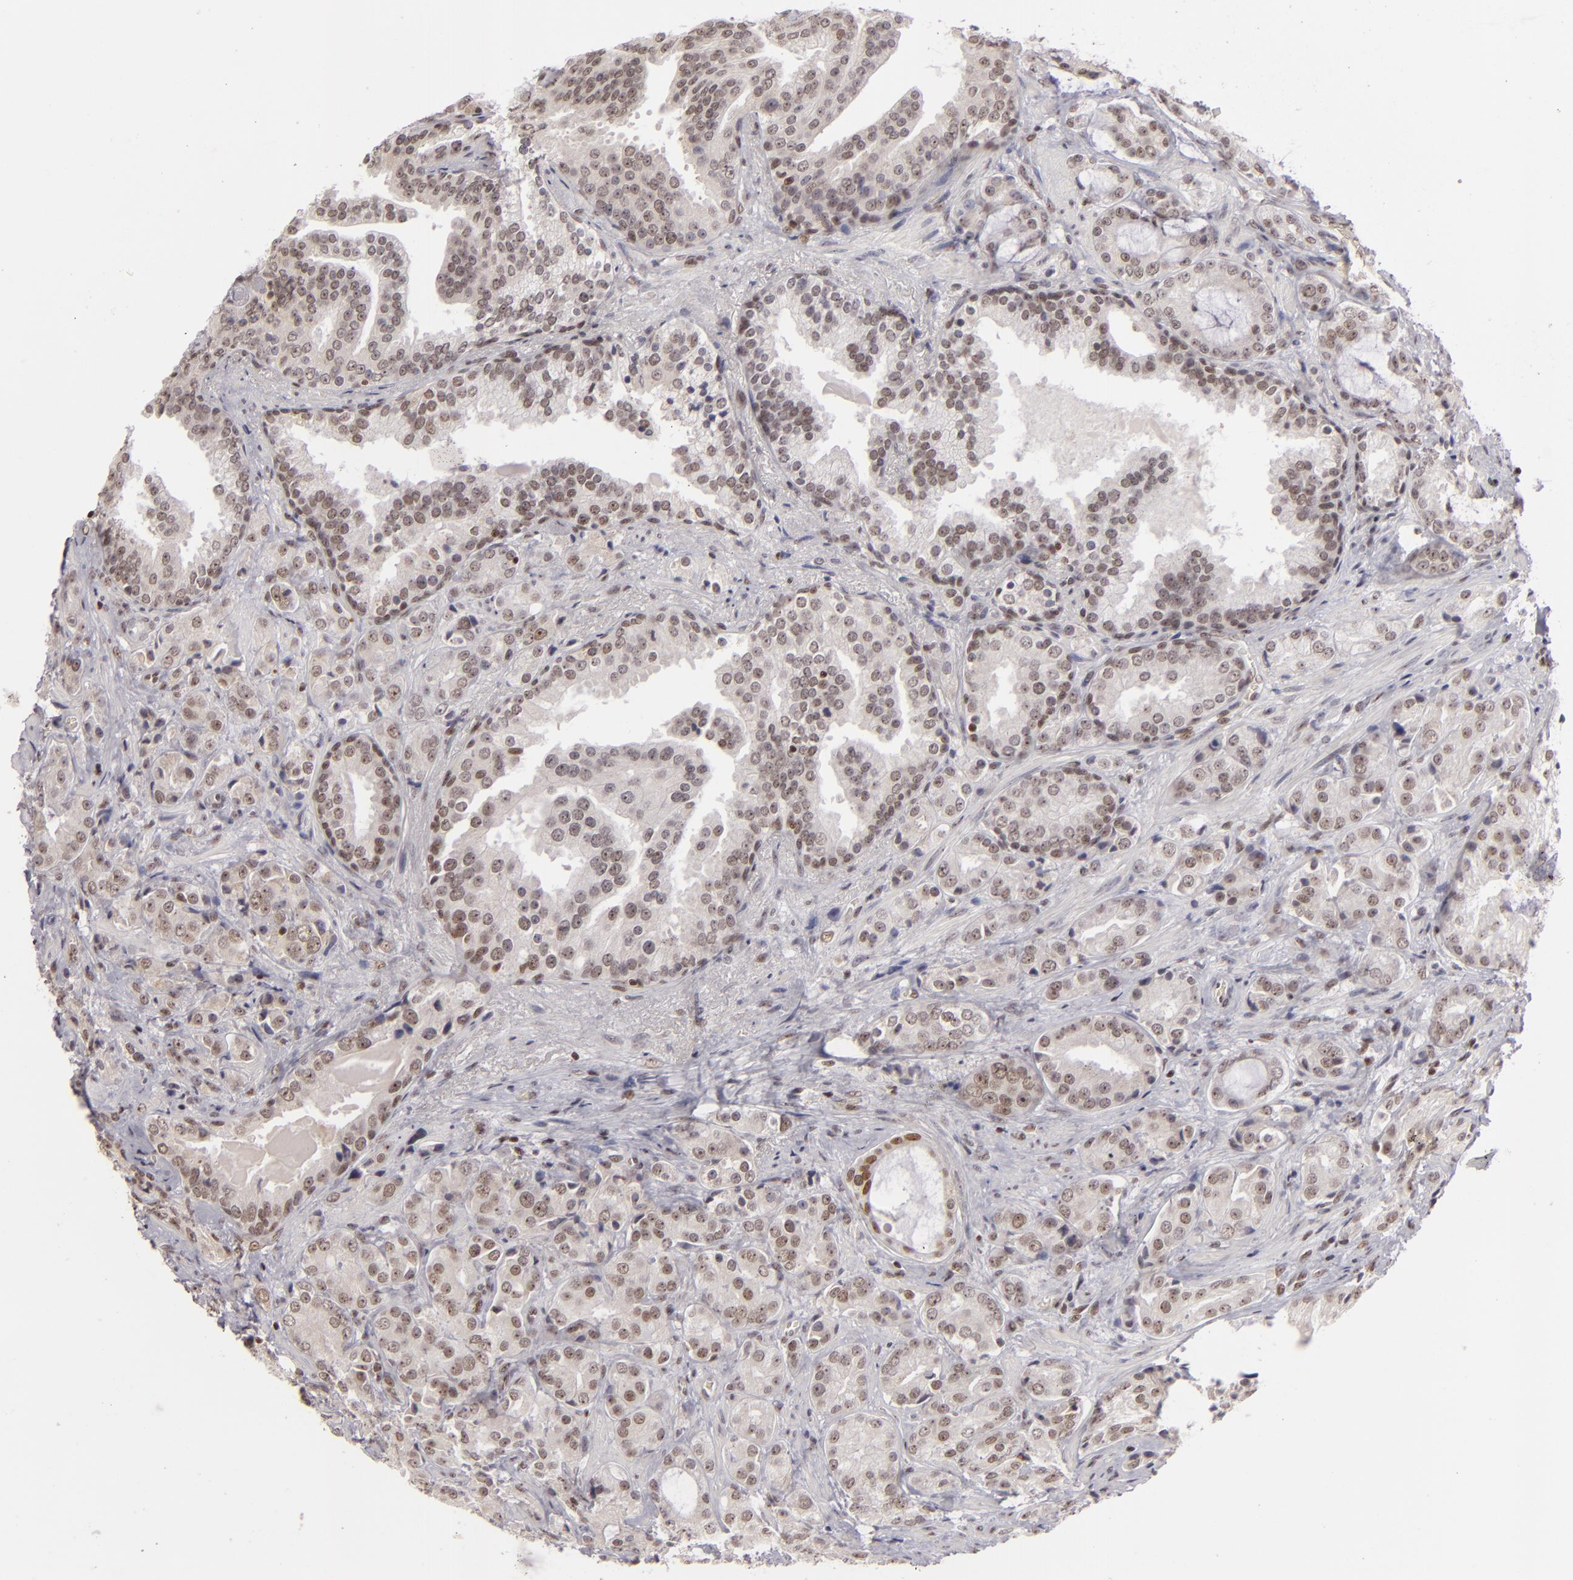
{"staining": {"intensity": "moderate", "quantity": ">75%", "location": "nuclear"}, "tissue": "prostate cancer", "cell_type": "Tumor cells", "image_type": "cancer", "snomed": [{"axis": "morphology", "description": "Adenocarcinoma, Medium grade"}, {"axis": "topography", "description": "Prostate"}], "caption": "An image of prostate cancer stained for a protein exhibits moderate nuclear brown staining in tumor cells.", "gene": "DAXX", "patient": {"sex": "male", "age": 70}}